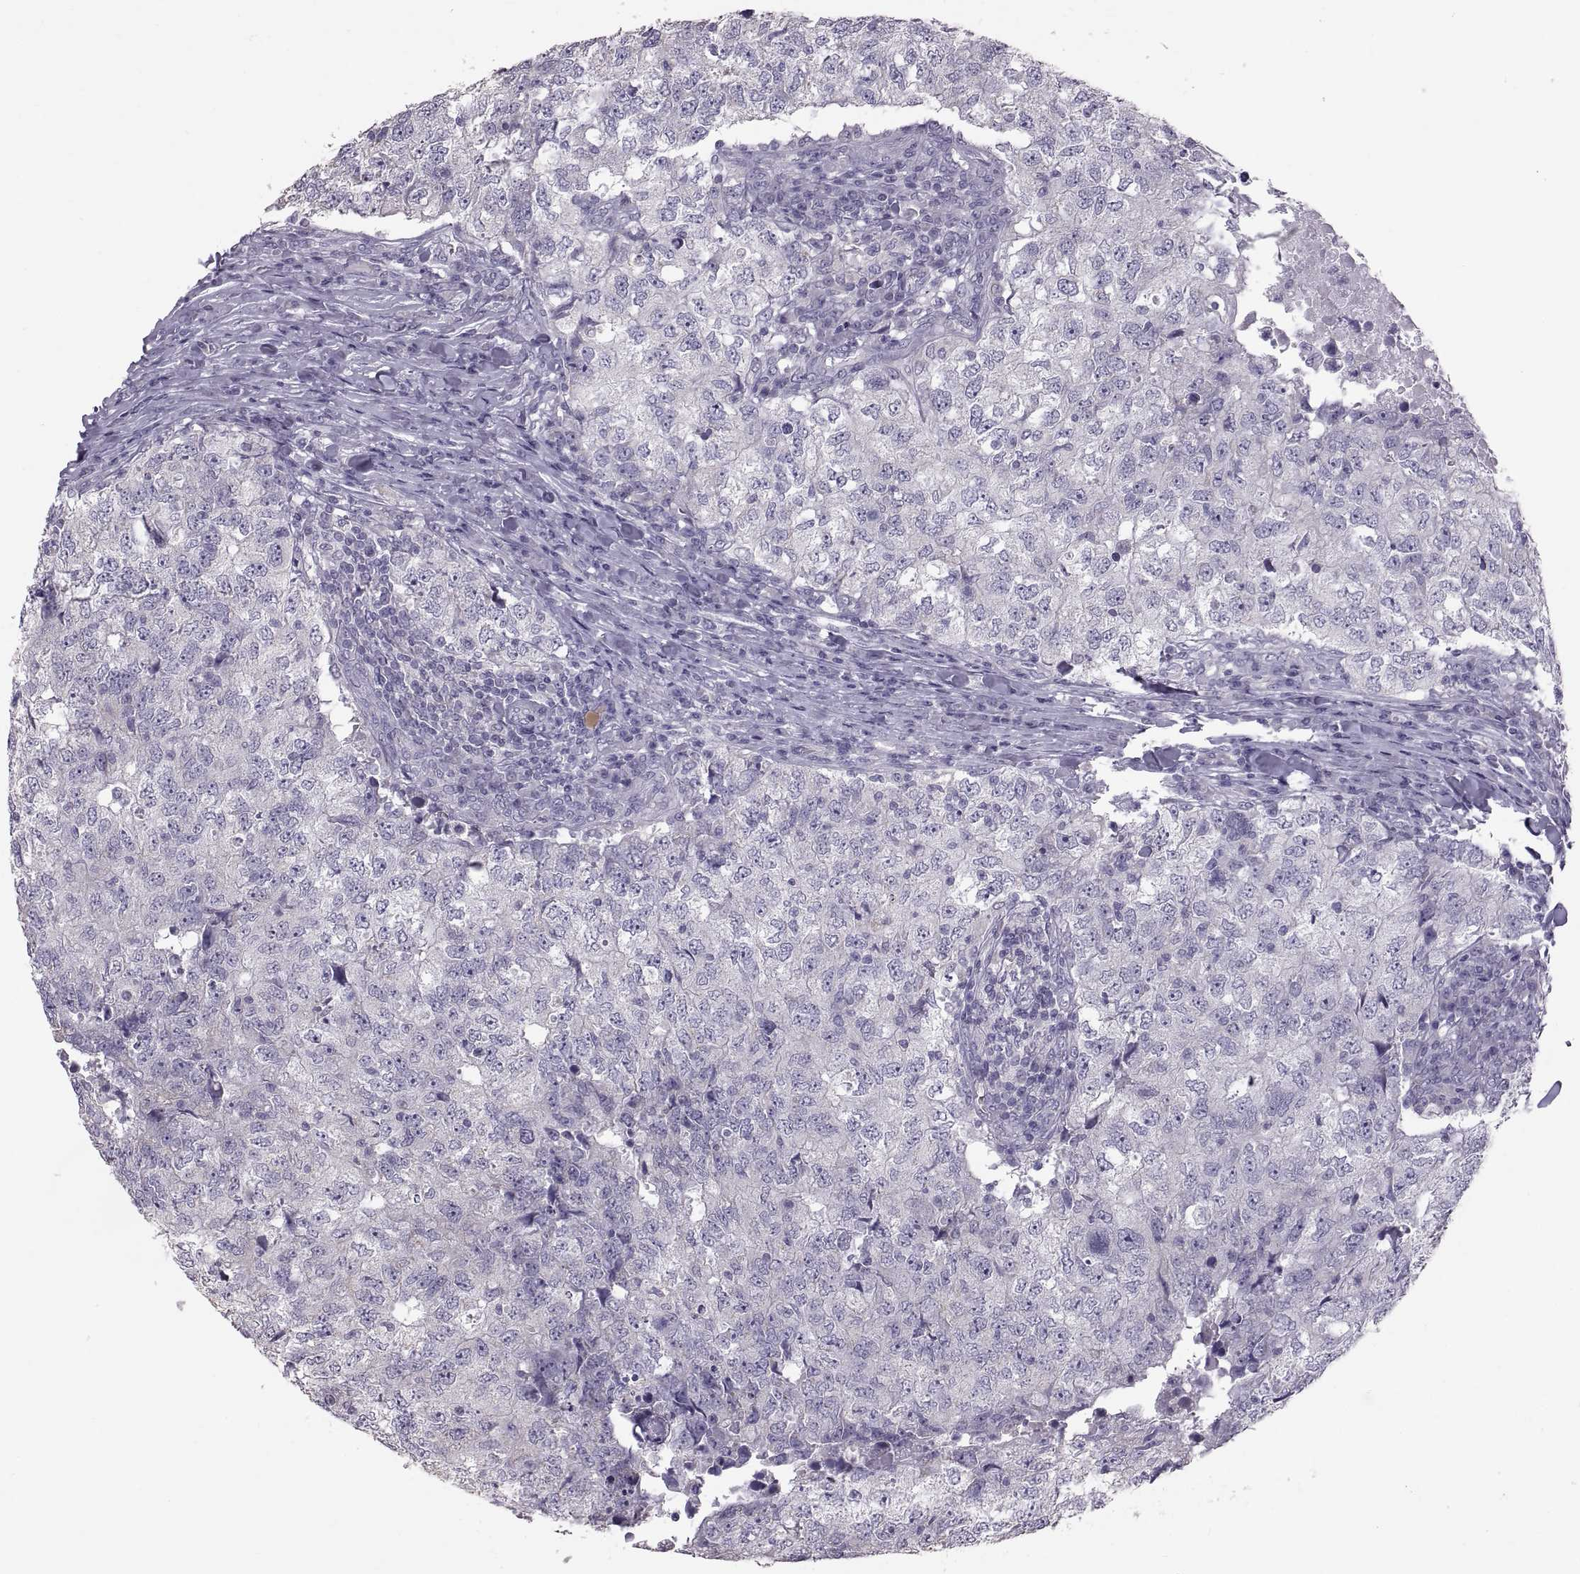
{"staining": {"intensity": "negative", "quantity": "none", "location": "none"}, "tissue": "breast cancer", "cell_type": "Tumor cells", "image_type": "cancer", "snomed": [{"axis": "morphology", "description": "Duct carcinoma"}, {"axis": "topography", "description": "Breast"}], "caption": "Breast cancer (invasive ductal carcinoma) was stained to show a protein in brown. There is no significant expression in tumor cells. Brightfield microscopy of immunohistochemistry stained with DAB (brown) and hematoxylin (blue), captured at high magnification.", "gene": "WBP2NL", "patient": {"sex": "female", "age": 30}}